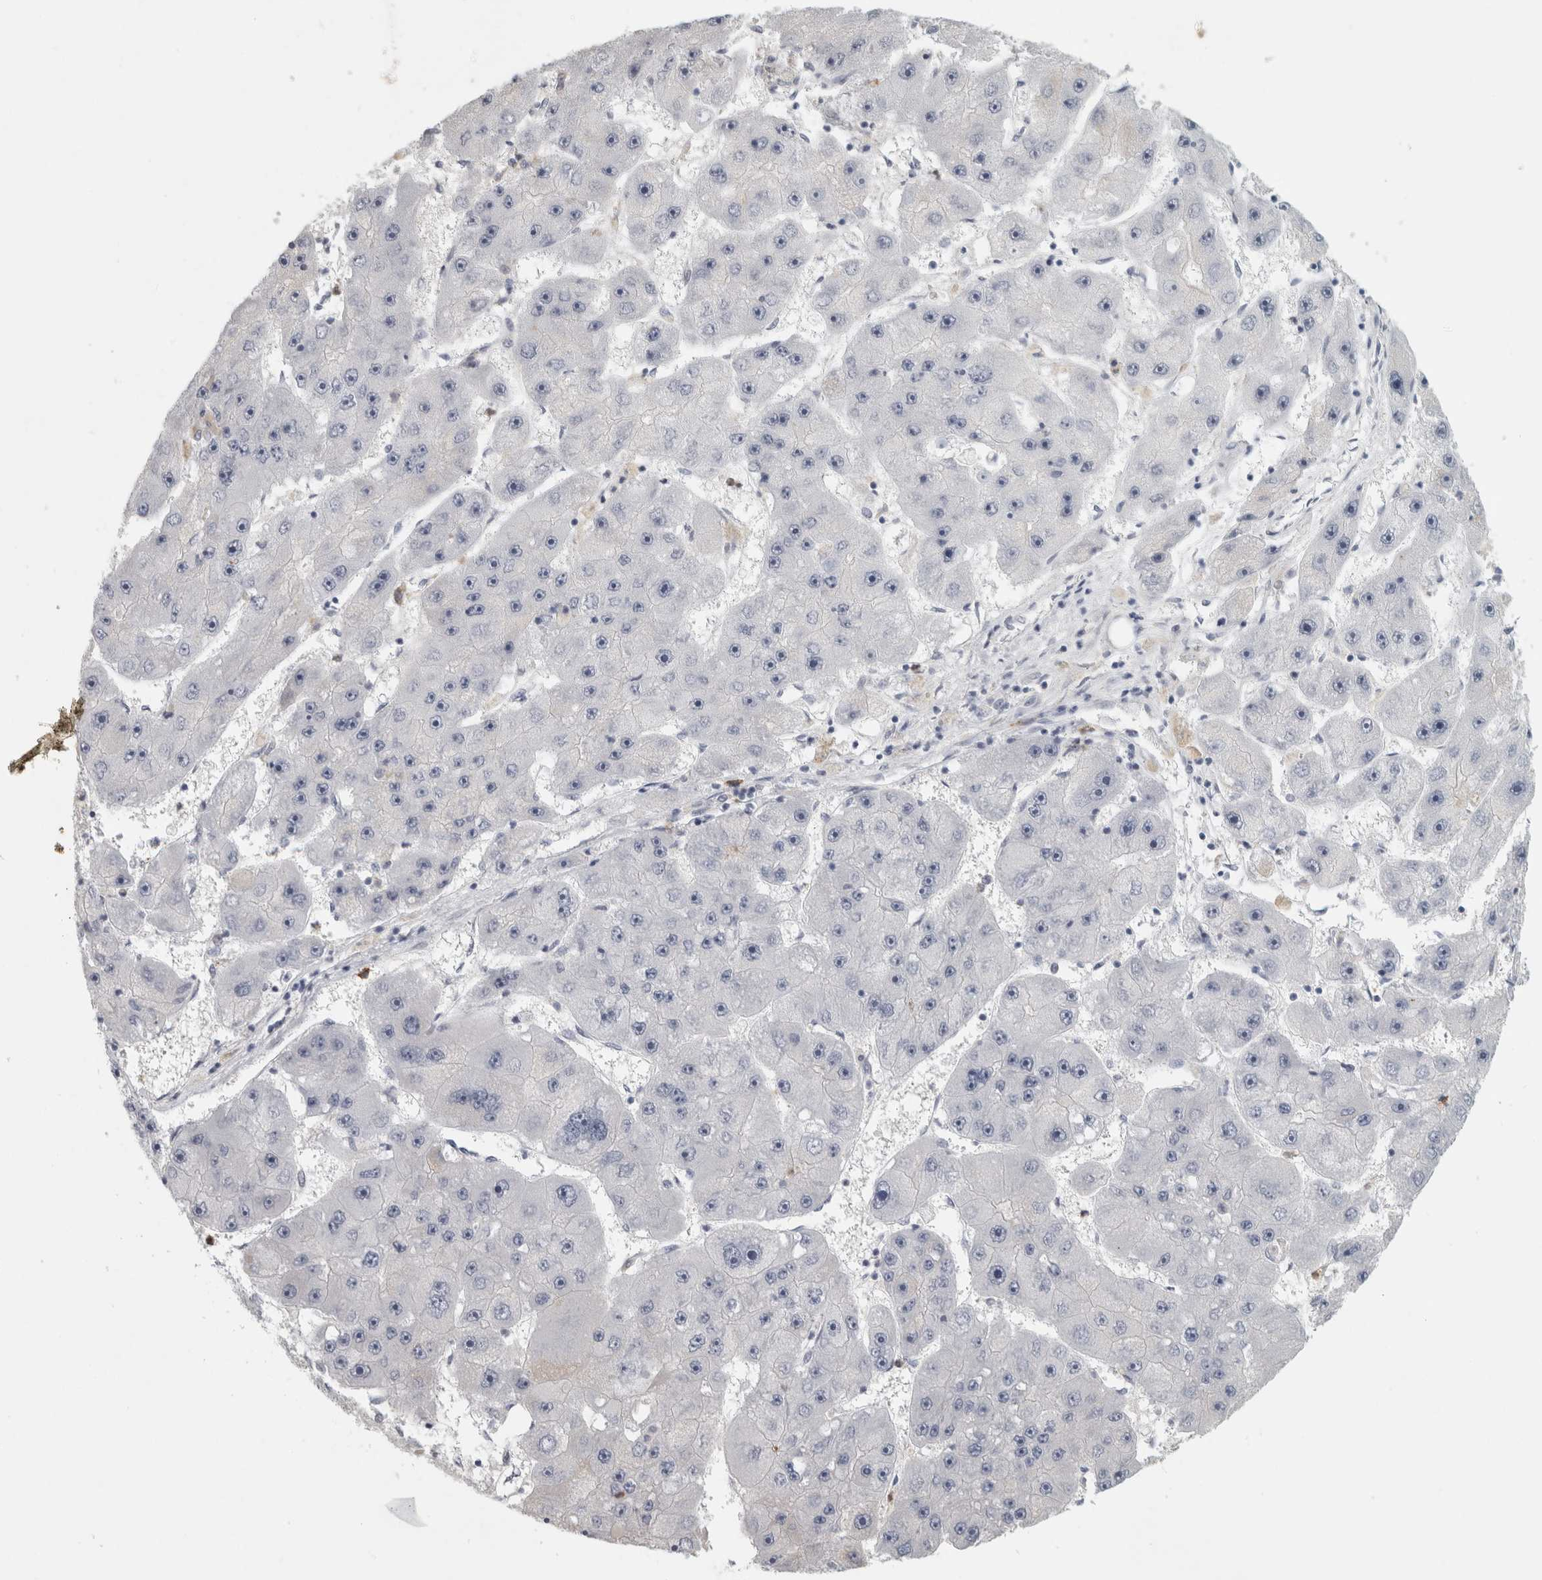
{"staining": {"intensity": "negative", "quantity": "none", "location": "none"}, "tissue": "liver cancer", "cell_type": "Tumor cells", "image_type": "cancer", "snomed": [{"axis": "morphology", "description": "Carcinoma, Hepatocellular, NOS"}, {"axis": "topography", "description": "Liver"}], "caption": "The micrograph demonstrates no staining of tumor cells in liver cancer (hepatocellular carcinoma). The staining was performed using DAB (3,3'-diaminobenzidine) to visualize the protein expression in brown, while the nuclei were stained in blue with hematoxylin (Magnification: 20x).", "gene": "PTPRN2", "patient": {"sex": "female", "age": 61}}